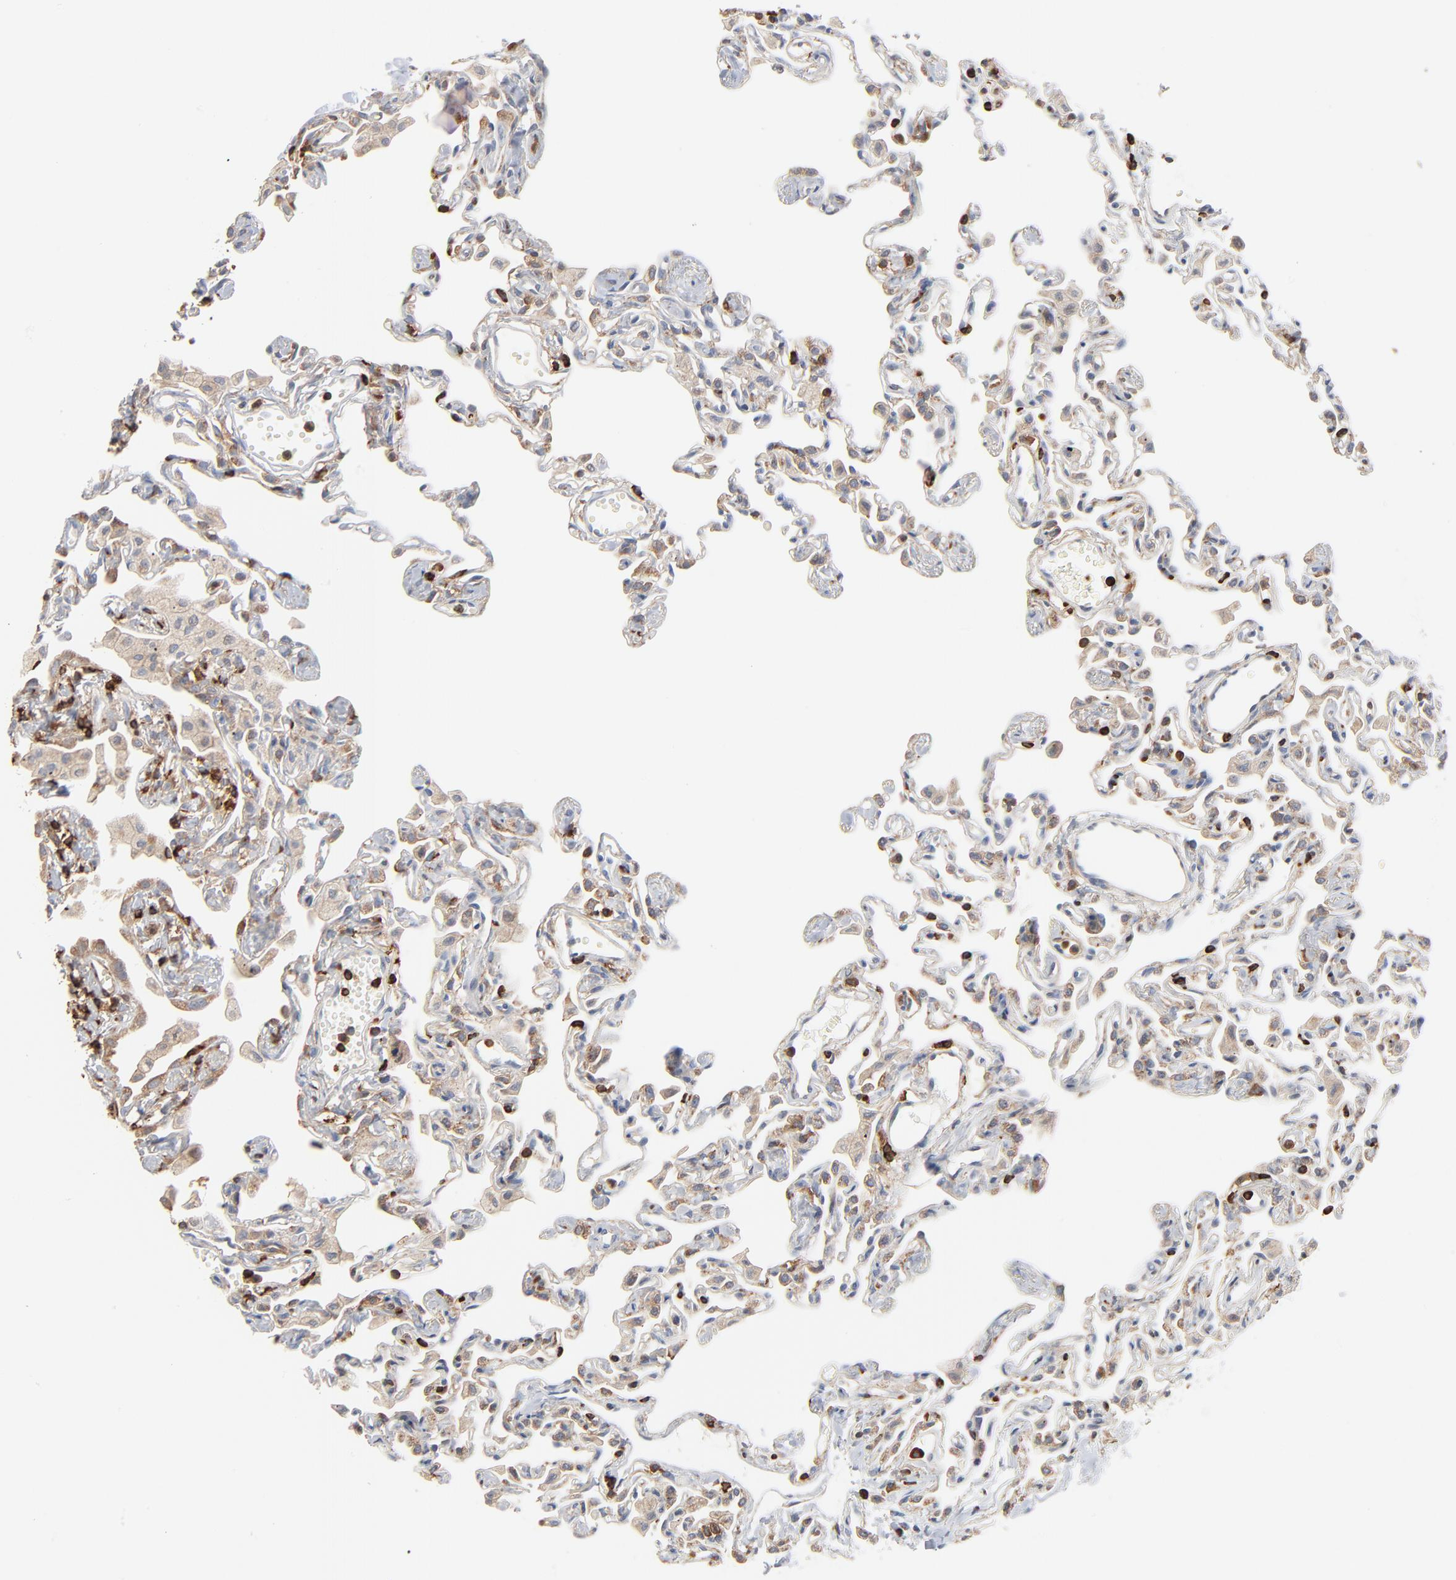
{"staining": {"intensity": "negative", "quantity": "none", "location": "none"}, "tissue": "lung", "cell_type": "Alveolar cells", "image_type": "normal", "snomed": [{"axis": "morphology", "description": "Normal tissue, NOS"}, {"axis": "topography", "description": "Lung"}], "caption": "High magnification brightfield microscopy of benign lung stained with DAB (brown) and counterstained with hematoxylin (blue): alveolar cells show no significant positivity. The staining was performed using DAB to visualize the protein expression in brown, while the nuclei were stained in blue with hematoxylin (Magnification: 20x).", "gene": "SH3KBP1", "patient": {"sex": "female", "age": 49}}